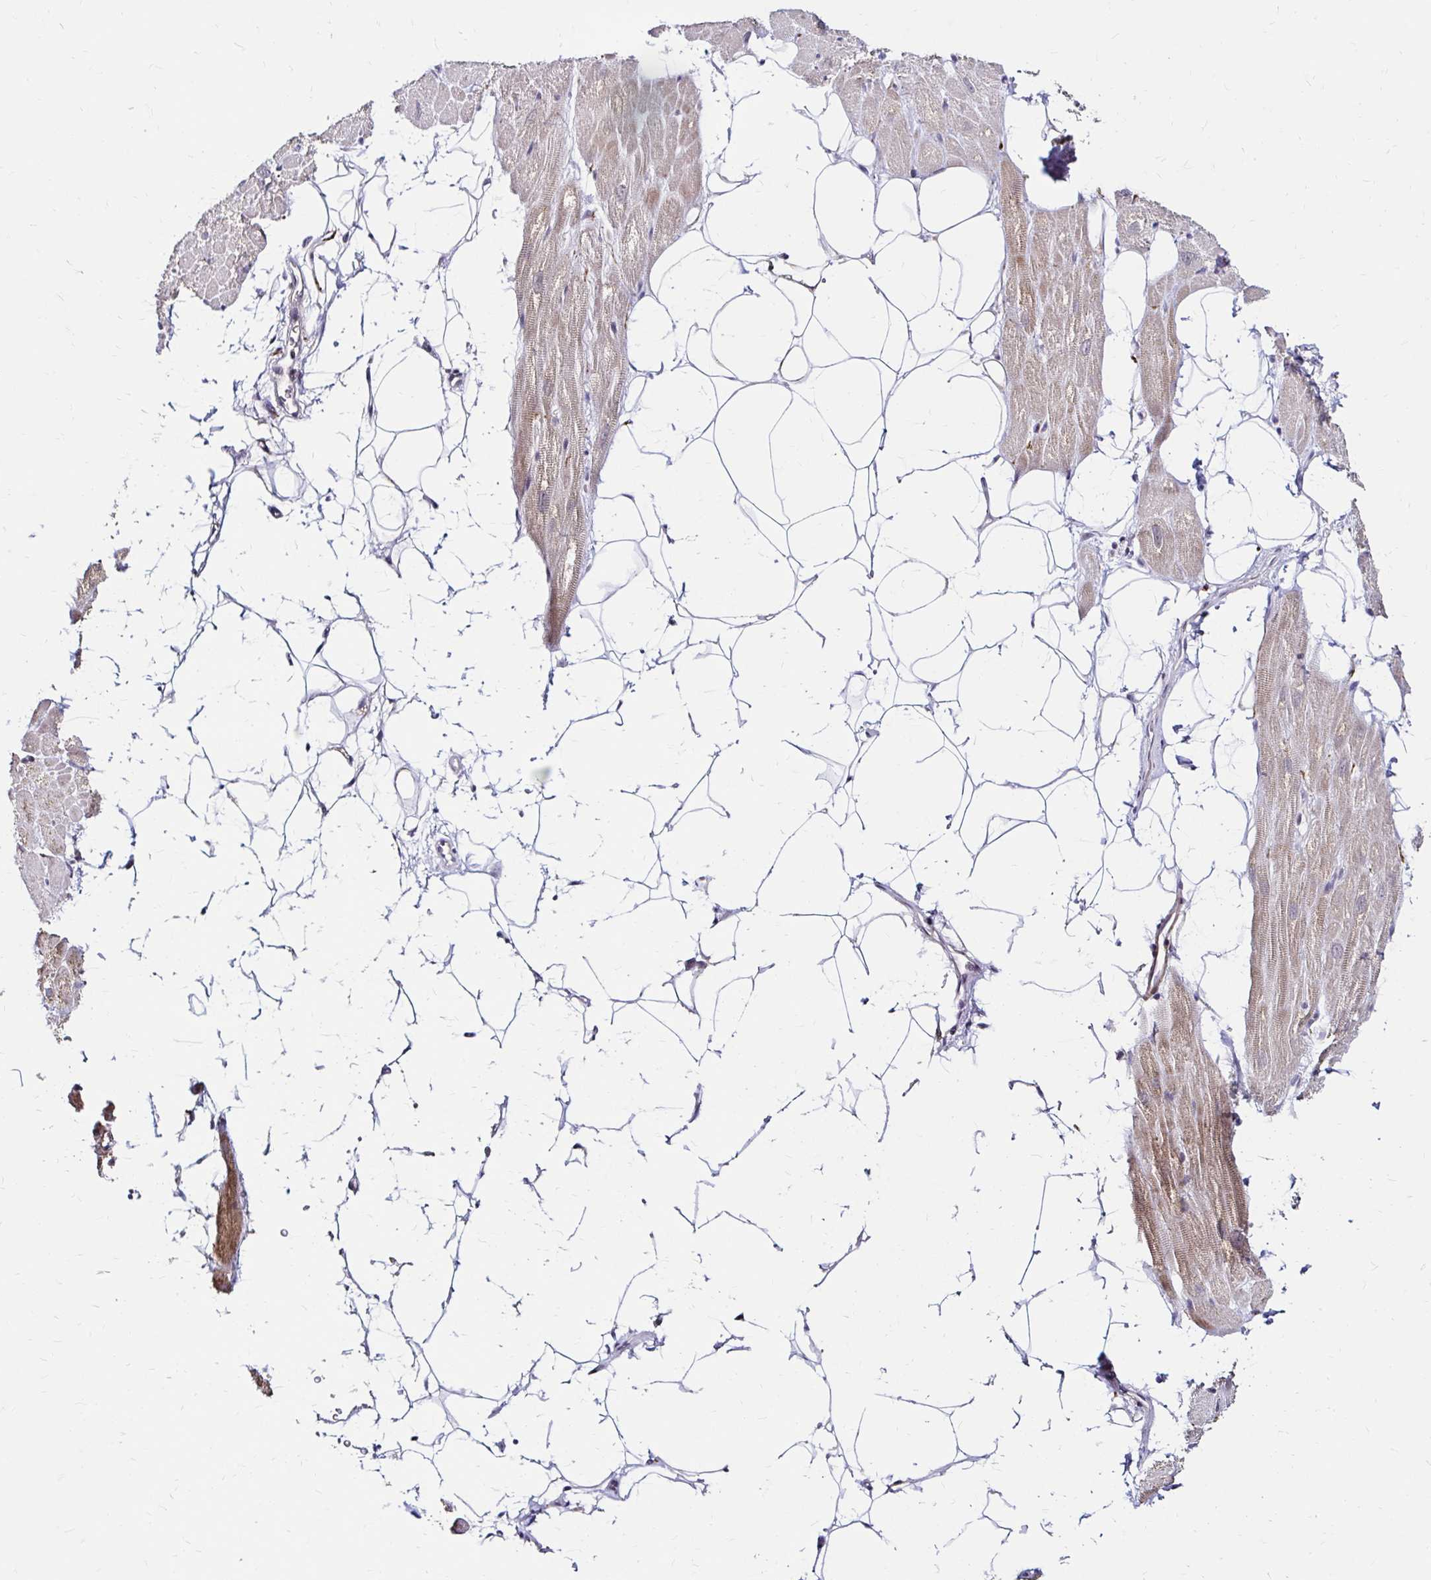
{"staining": {"intensity": "weak", "quantity": ">75%", "location": "cytoplasmic/membranous"}, "tissue": "heart muscle", "cell_type": "Cardiomyocytes", "image_type": "normal", "snomed": [{"axis": "morphology", "description": "Normal tissue, NOS"}, {"axis": "topography", "description": "Heart"}], "caption": "Protein analysis of benign heart muscle displays weak cytoplasmic/membranous staining in about >75% of cardiomyocytes. (Stains: DAB in brown, nuclei in blue, Microscopy: brightfield microscopy at high magnification).", "gene": "GUCY1A1", "patient": {"sex": "male", "age": 62}}